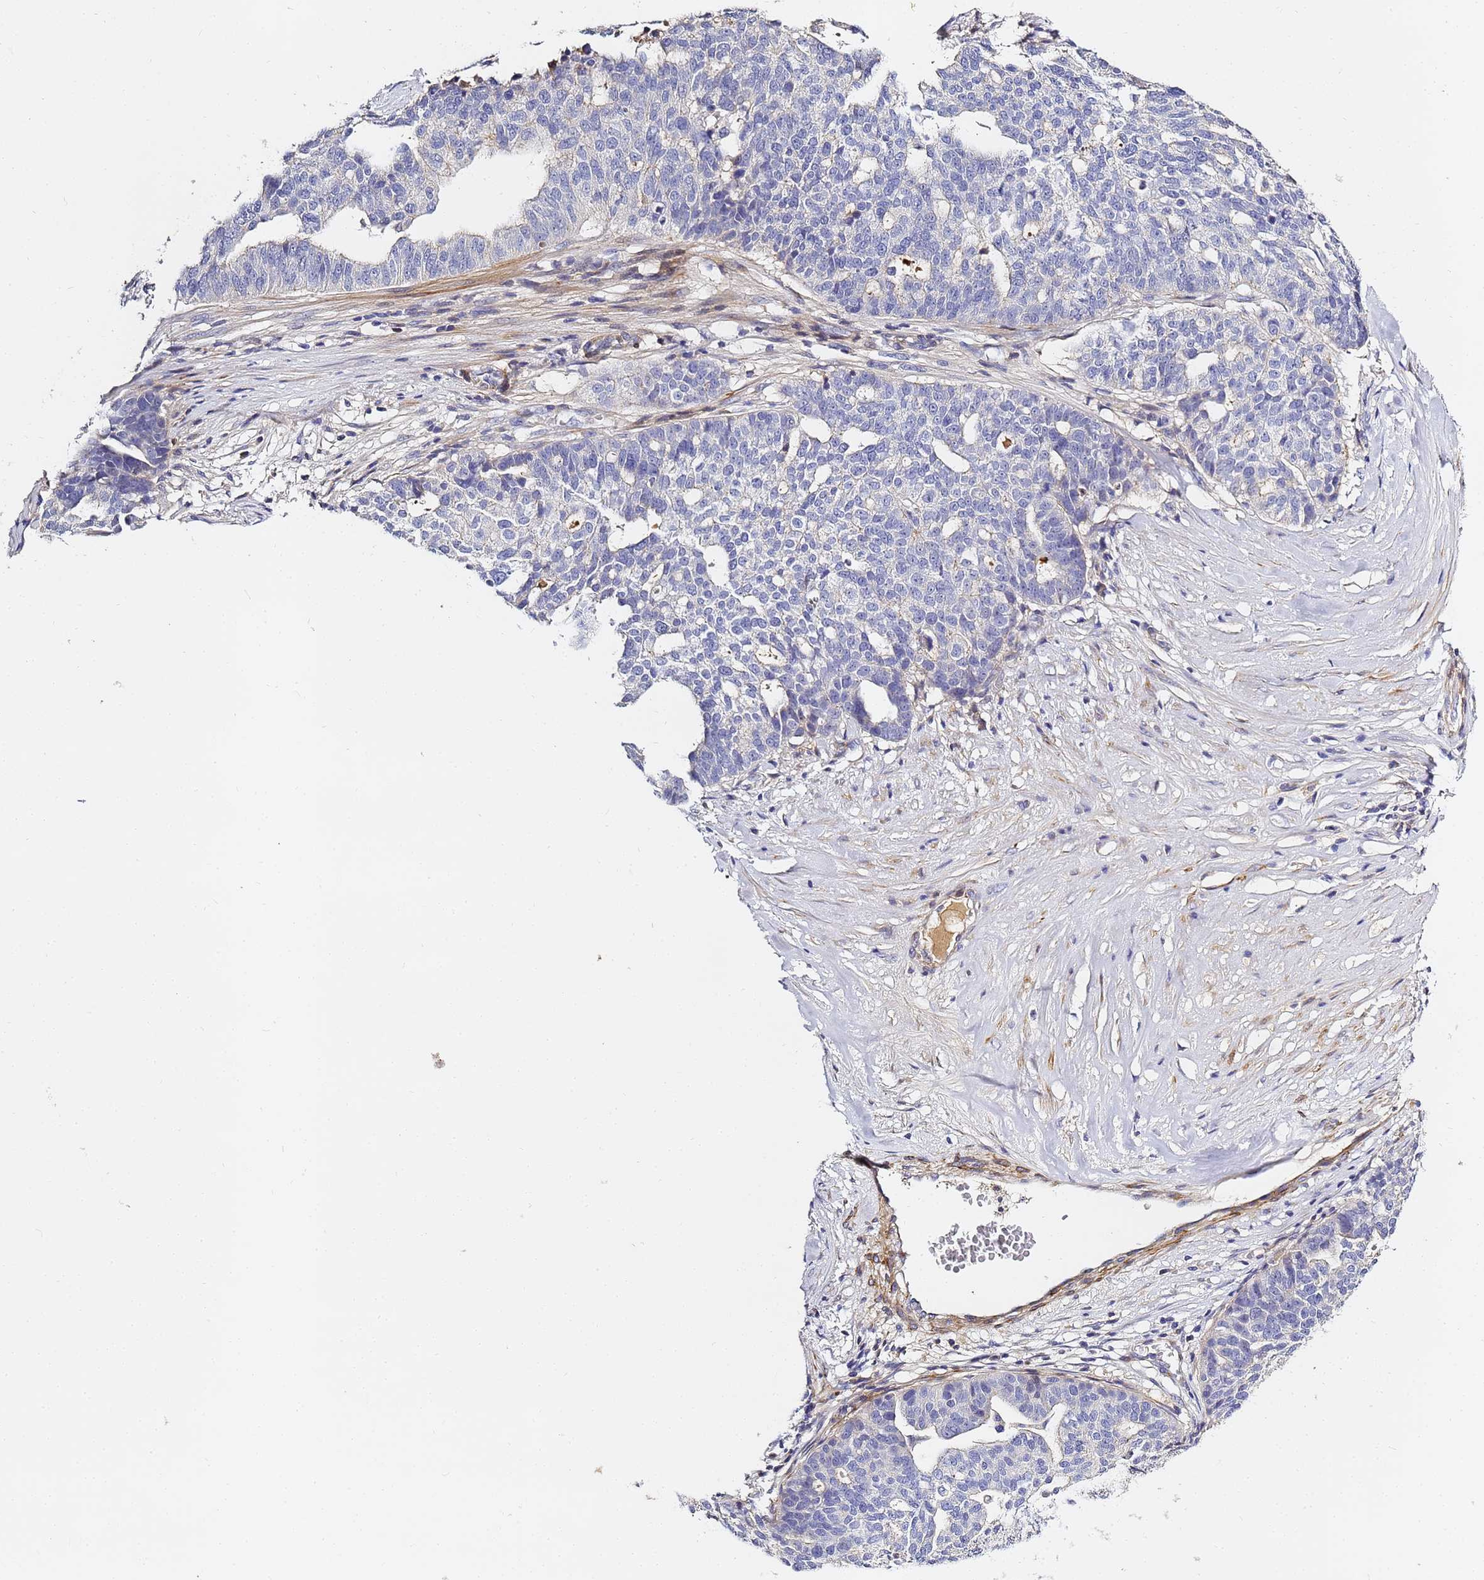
{"staining": {"intensity": "negative", "quantity": "none", "location": "none"}, "tissue": "ovarian cancer", "cell_type": "Tumor cells", "image_type": "cancer", "snomed": [{"axis": "morphology", "description": "Cystadenocarcinoma, serous, NOS"}, {"axis": "topography", "description": "Ovary"}], "caption": "Protein analysis of ovarian serous cystadenocarcinoma demonstrates no significant expression in tumor cells.", "gene": "CFH", "patient": {"sex": "female", "age": 59}}